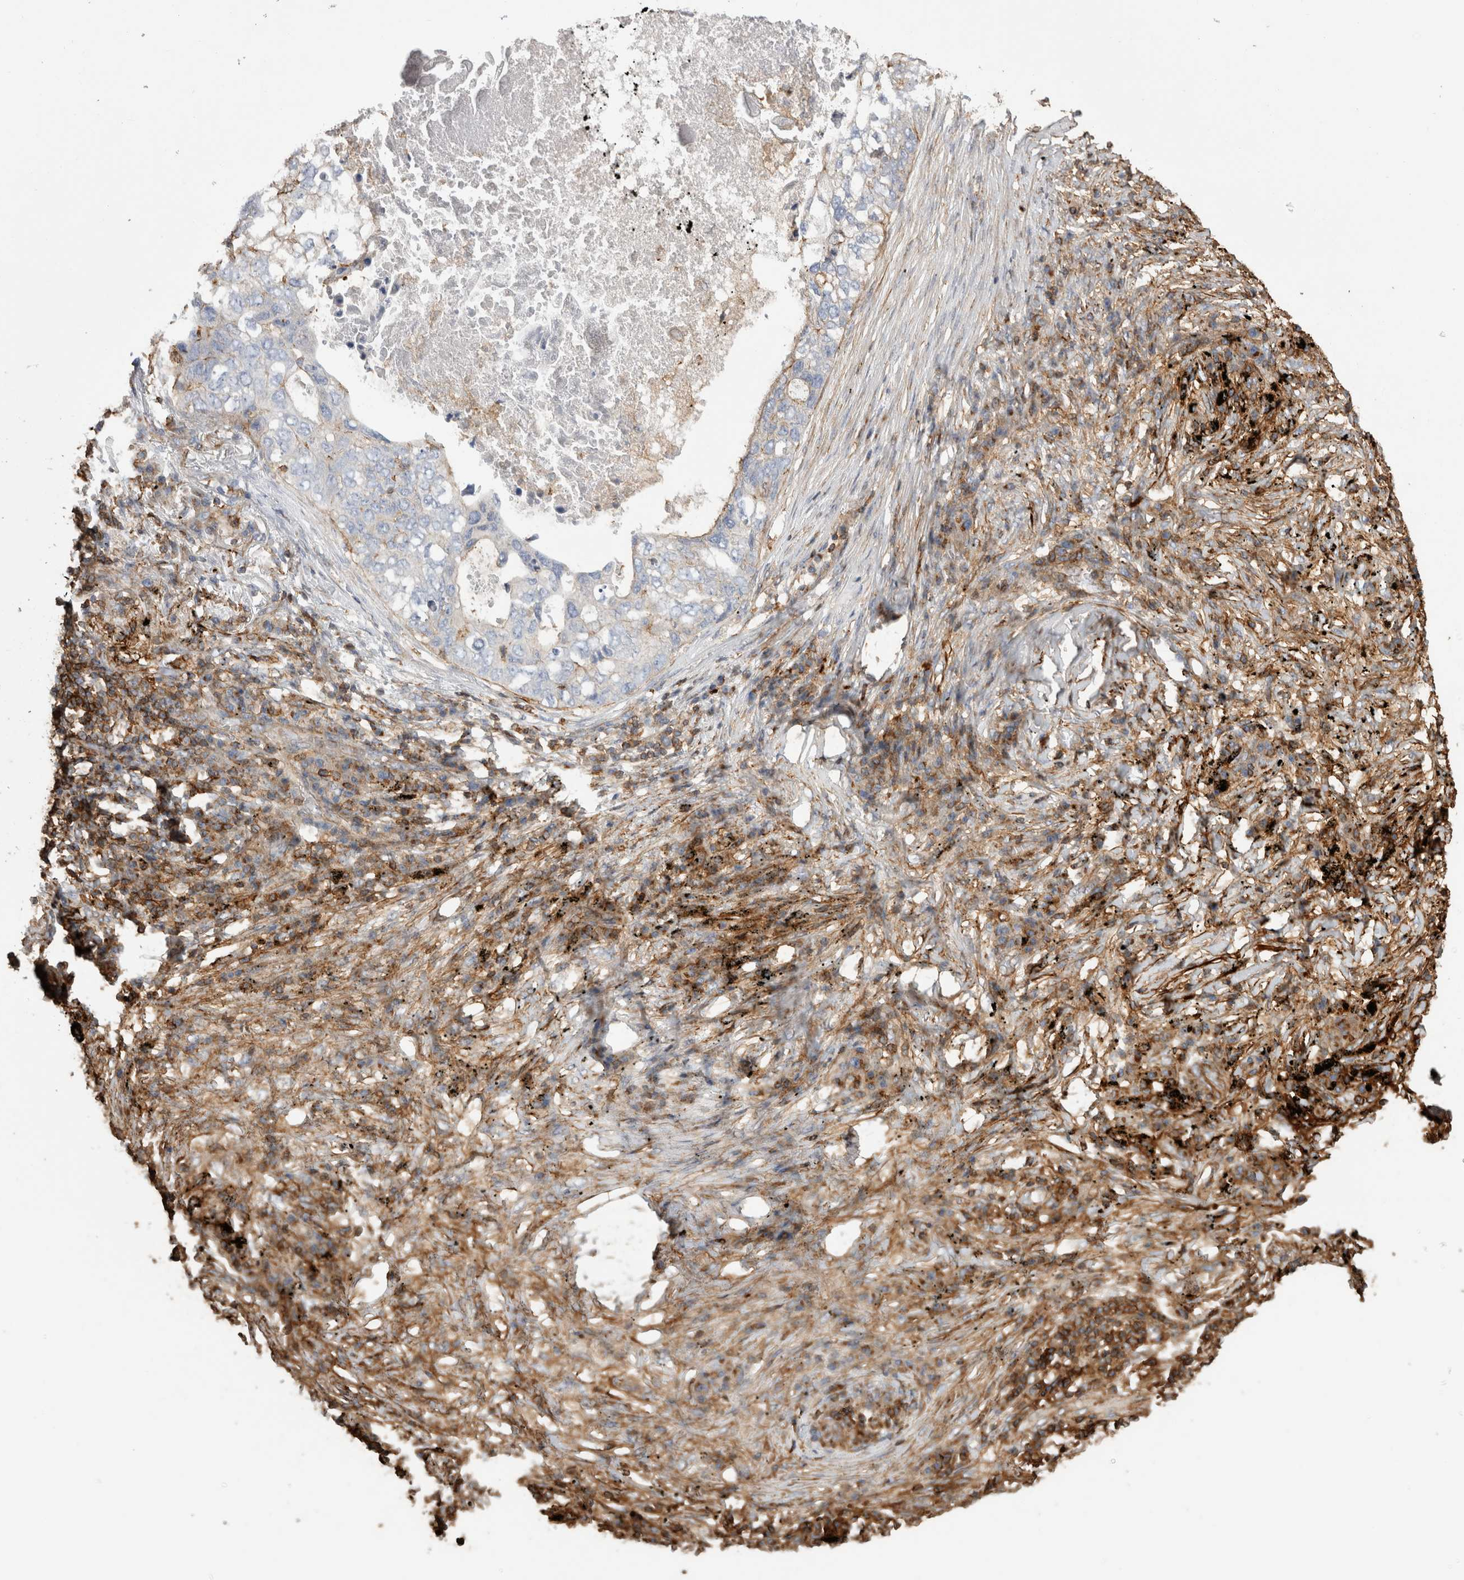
{"staining": {"intensity": "negative", "quantity": "none", "location": "none"}, "tissue": "lung cancer", "cell_type": "Tumor cells", "image_type": "cancer", "snomed": [{"axis": "morphology", "description": "Squamous cell carcinoma, NOS"}, {"axis": "topography", "description": "Lung"}], "caption": "Tumor cells are negative for brown protein staining in lung squamous cell carcinoma.", "gene": "GPER1", "patient": {"sex": "female", "age": 63}}